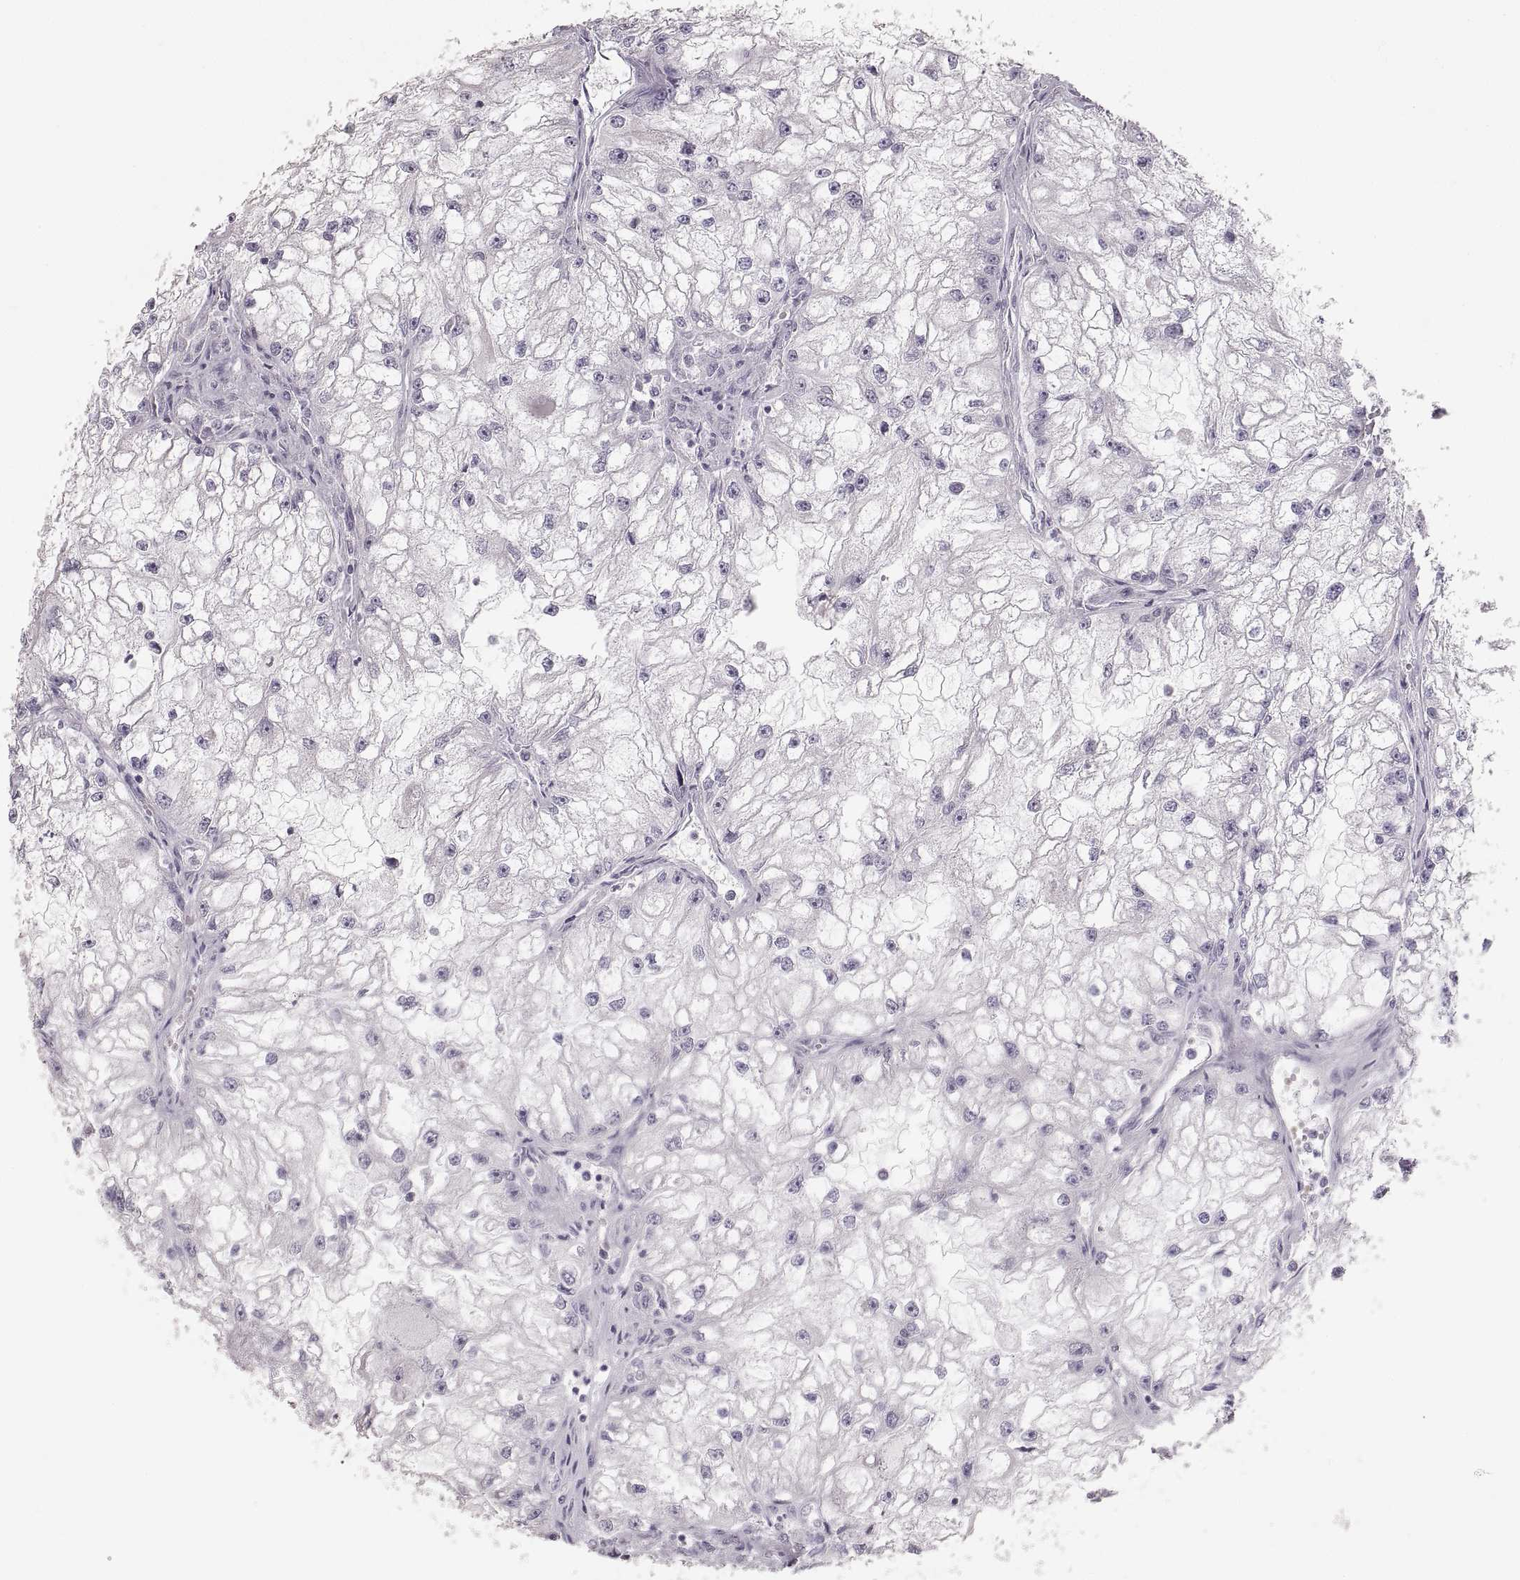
{"staining": {"intensity": "negative", "quantity": "none", "location": "none"}, "tissue": "renal cancer", "cell_type": "Tumor cells", "image_type": "cancer", "snomed": [{"axis": "morphology", "description": "Adenocarcinoma, NOS"}, {"axis": "topography", "description": "Kidney"}], "caption": "Immunohistochemical staining of renal cancer (adenocarcinoma) displays no significant expression in tumor cells.", "gene": "ZP3", "patient": {"sex": "male", "age": 59}}